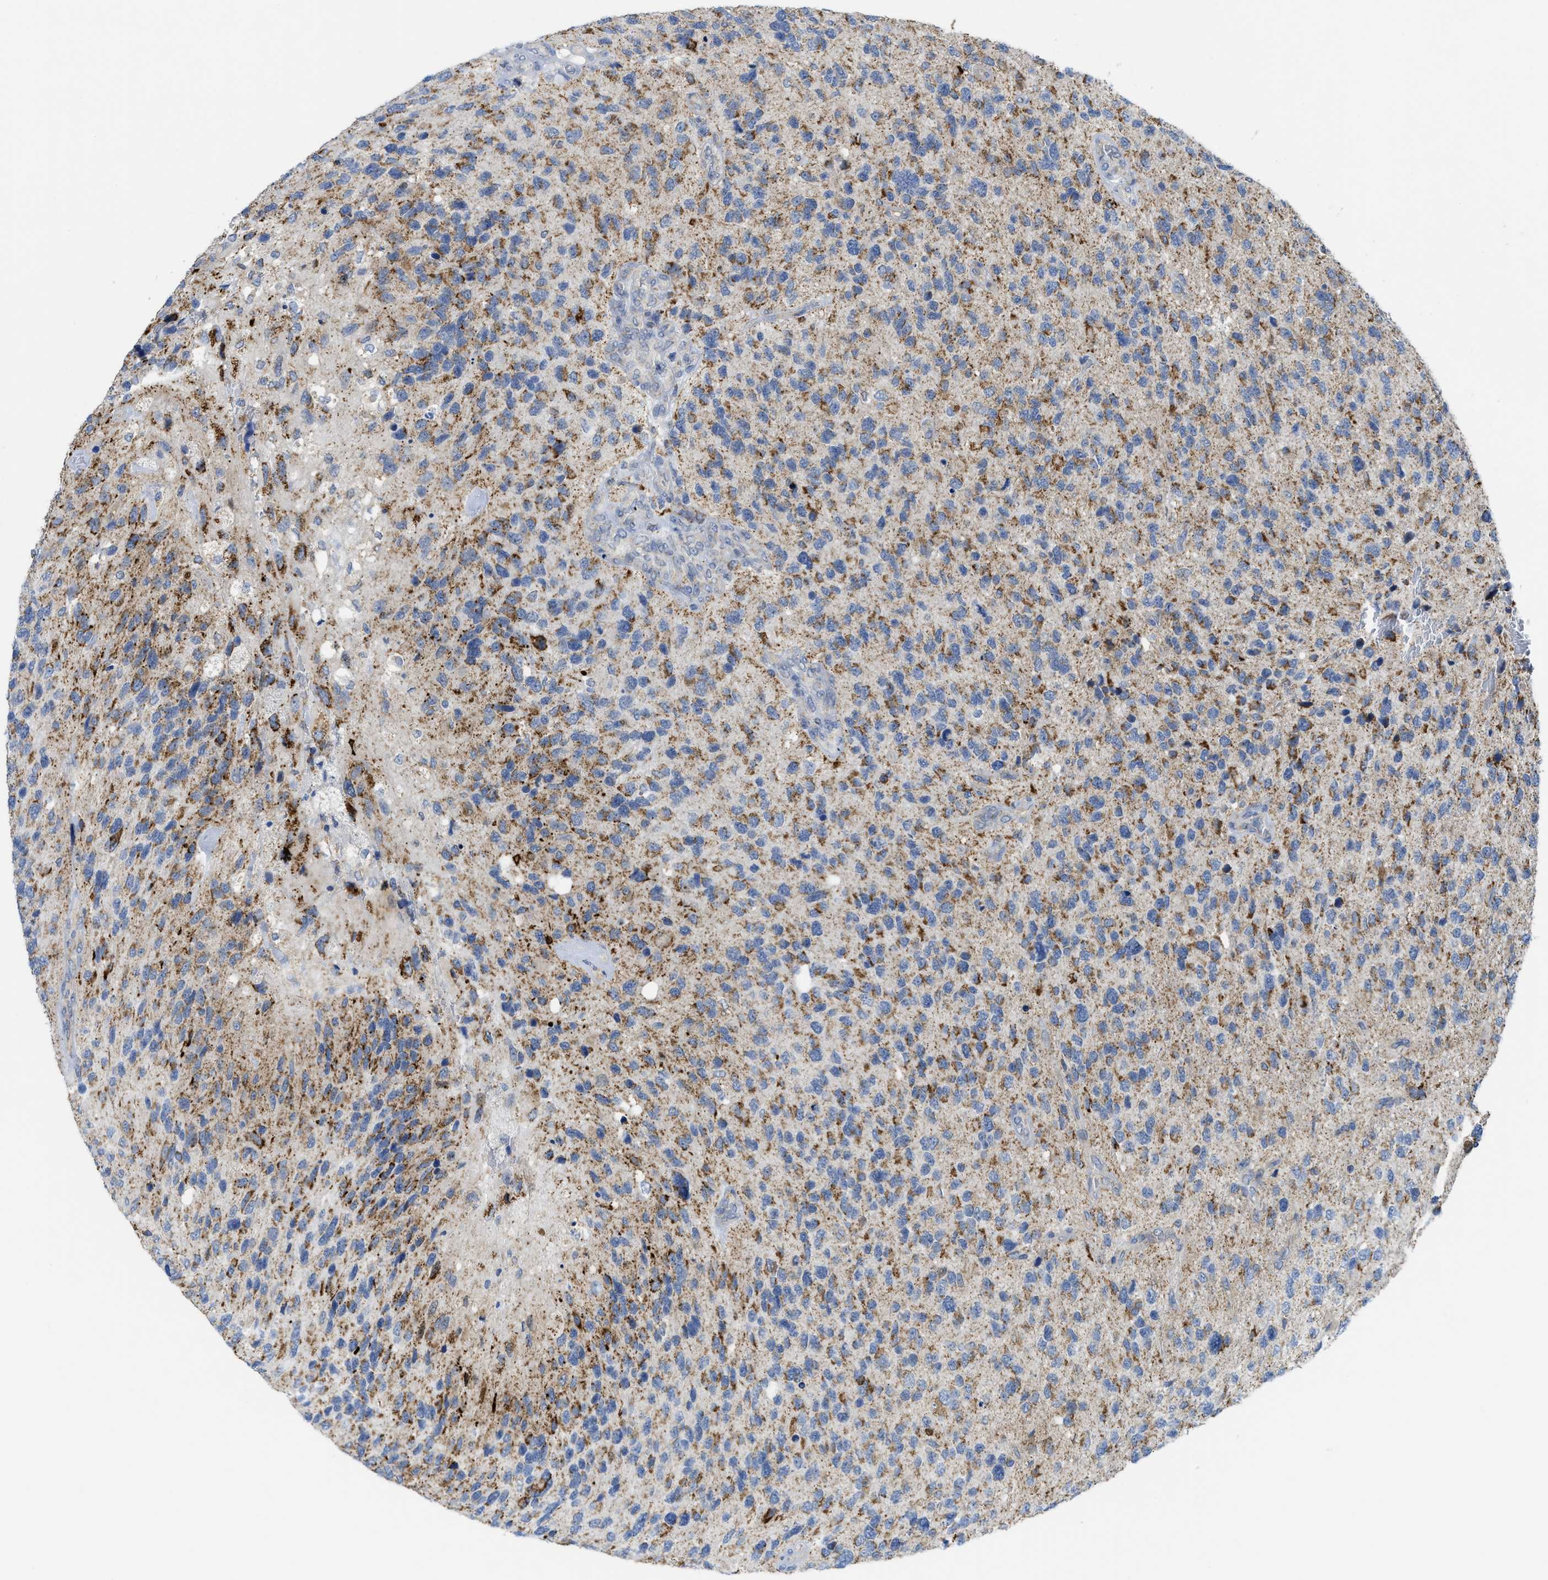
{"staining": {"intensity": "moderate", "quantity": ">75%", "location": "cytoplasmic/membranous"}, "tissue": "glioma", "cell_type": "Tumor cells", "image_type": "cancer", "snomed": [{"axis": "morphology", "description": "Glioma, malignant, High grade"}, {"axis": "topography", "description": "Brain"}], "caption": "A high-resolution histopathology image shows immunohistochemistry (IHC) staining of glioma, which displays moderate cytoplasmic/membranous expression in about >75% of tumor cells. (IHC, brightfield microscopy, high magnification).", "gene": "GATD3", "patient": {"sex": "female", "age": 58}}